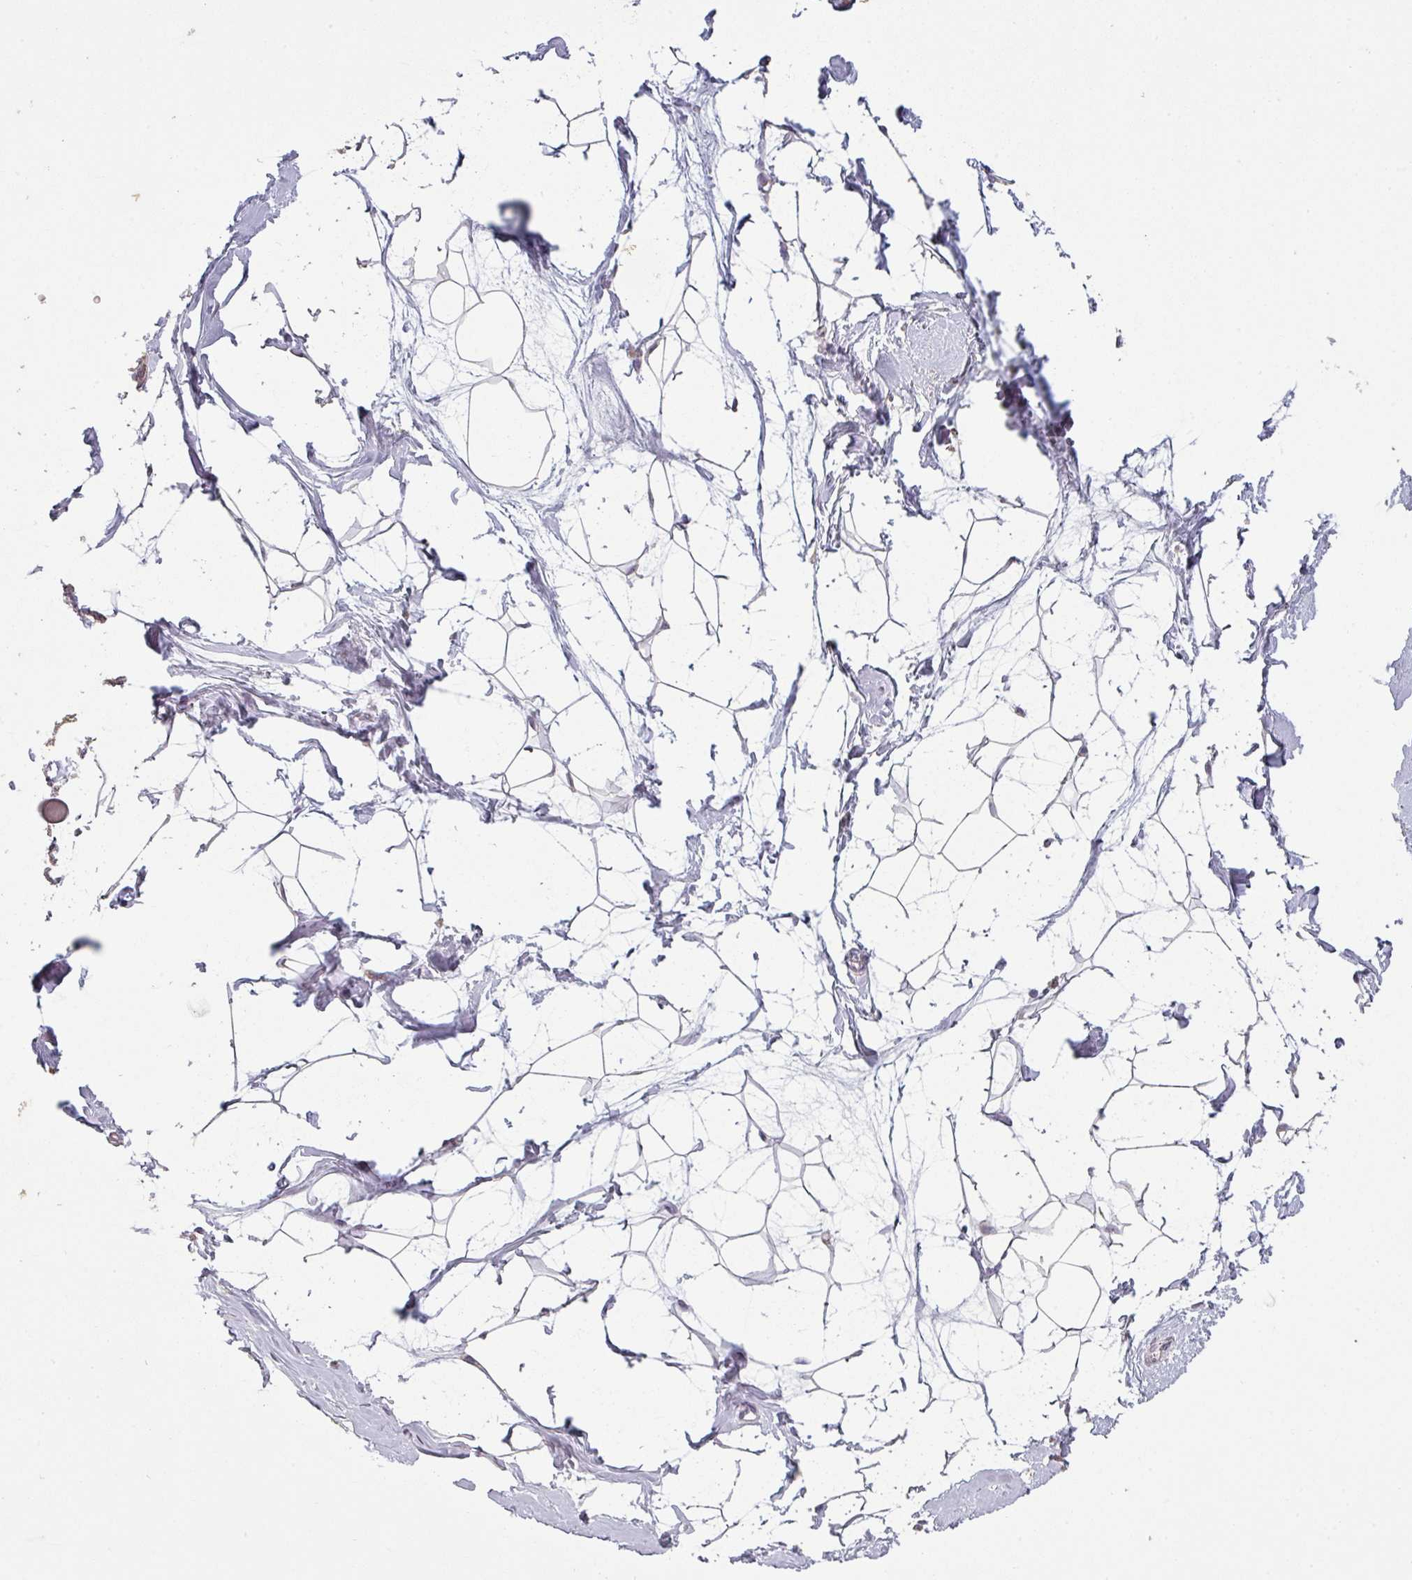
{"staining": {"intensity": "negative", "quantity": "none", "location": "none"}, "tissue": "breast", "cell_type": "Adipocytes", "image_type": "normal", "snomed": [{"axis": "morphology", "description": "Normal tissue, NOS"}, {"axis": "topography", "description": "Breast"}], "caption": "A high-resolution image shows immunohistochemistry (IHC) staining of benign breast, which demonstrates no significant expression in adipocytes. (Brightfield microscopy of DAB (3,3'-diaminobenzidine) immunohistochemistry (IHC) at high magnification).", "gene": "LYPLA1", "patient": {"sex": "female", "age": 45}}